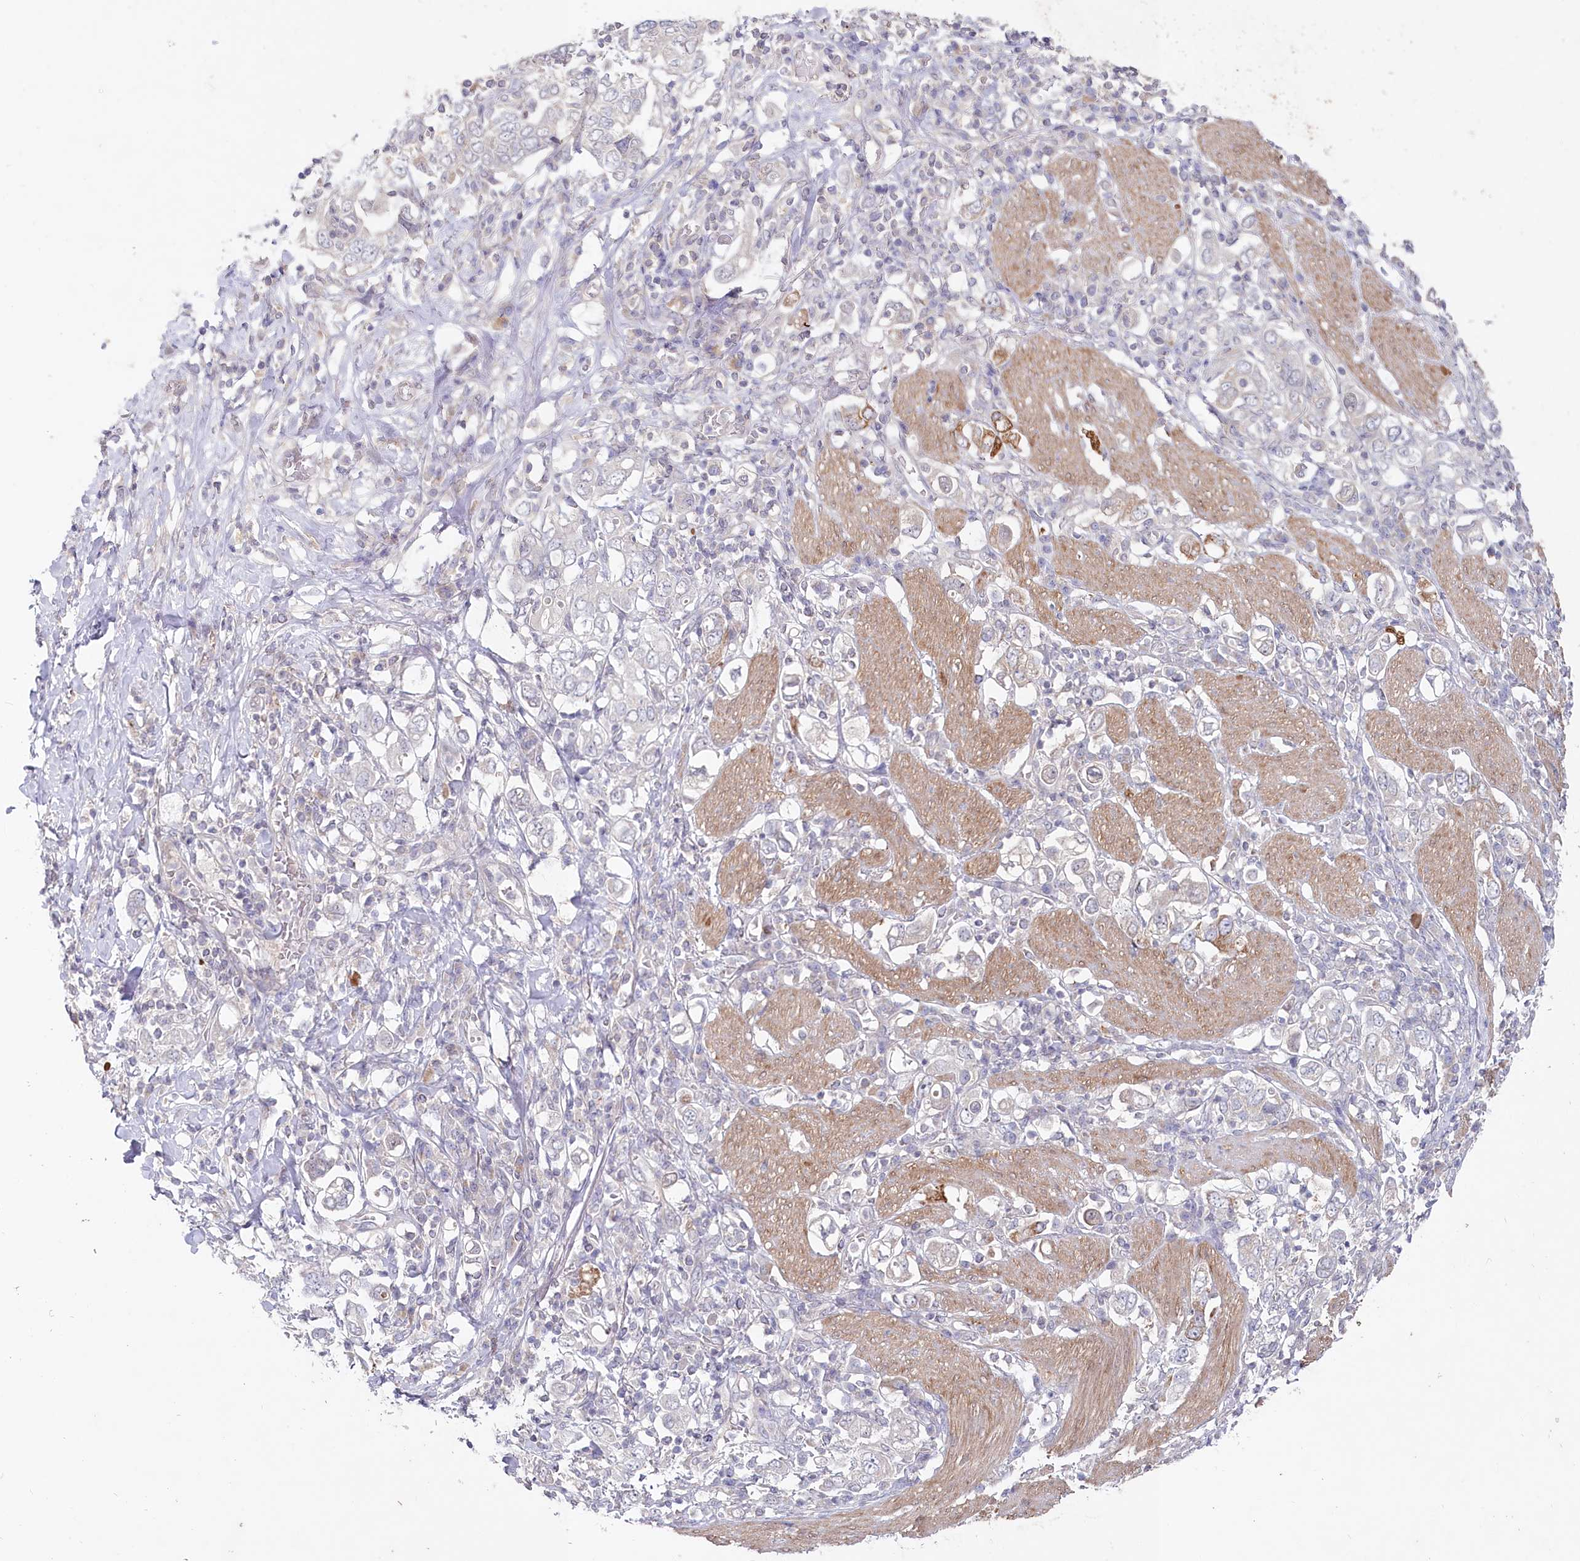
{"staining": {"intensity": "negative", "quantity": "none", "location": "none"}, "tissue": "stomach cancer", "cell_type": "Tumor cells", "image_type": "cancer", "snomed": [{"axis": "morphology", "description": "Adenocarcinoma, NOS"}, {"axis": "topography", "description": "Stomach, upper"}], "caption": "Immunohistochemical staining of stomach cancer shows no significant expression in tumor cells.", "gene": "AAMDC", "patient": {"sex": "male", "age": 62}}